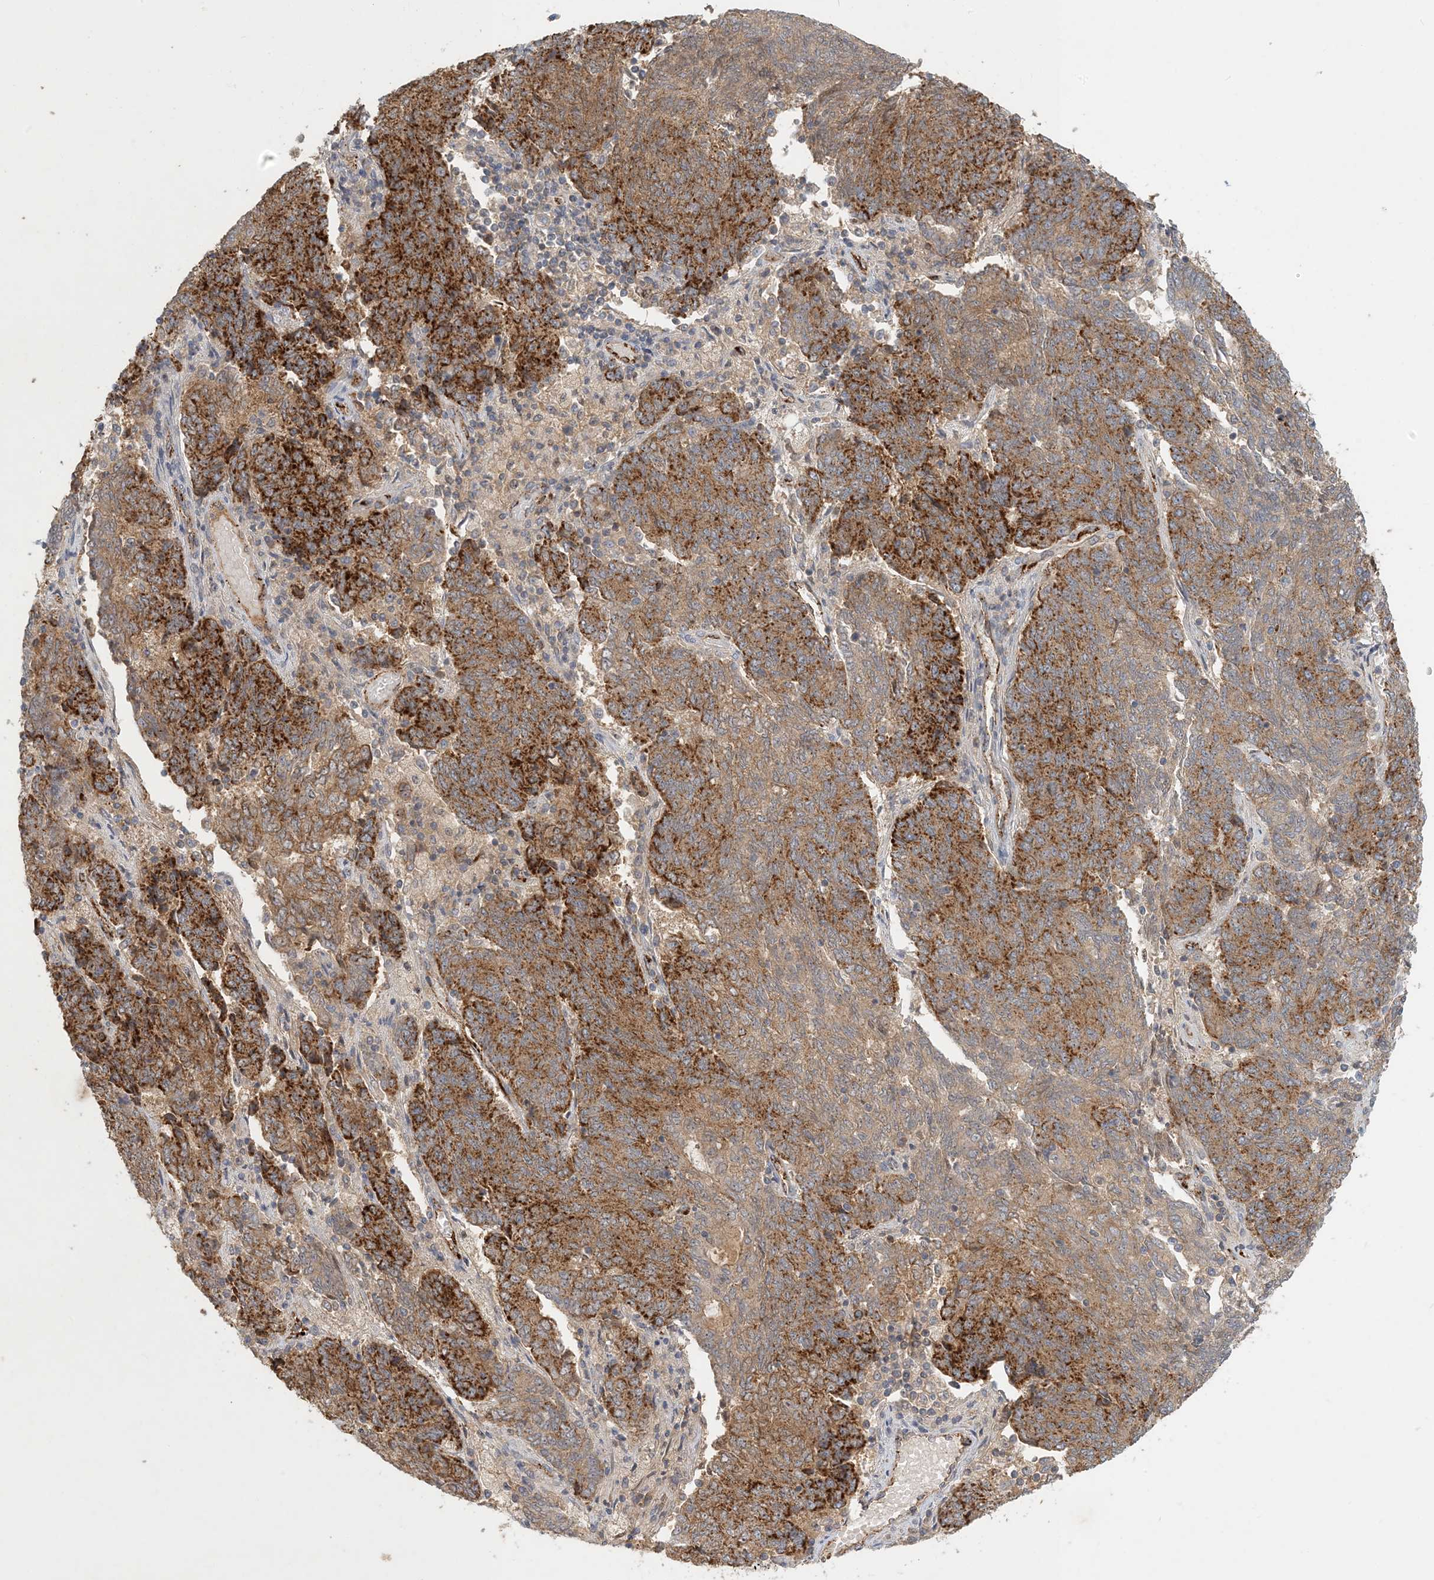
{"staining": {"intensity": "strong", "quantity": ">75%", "location": "cytoplasmic/membranous"}, "tissue": "endometrial cancer", "cell_type": "Tumor cells", "image_type": "cancer", "snomed": [{"axis": "morphology", "description": "Adenocarcinoma, NOS"}, {"axis": "topography", "description": "Endometrium"}], "caption": "IHC of adenocarcinoma (endometrial) exhibits high levels of strong cytoplasmic/membranous staining in about >75% of tumor cells.", "gene": "ZBTB3", "patient": {"sex": "female", "age": 80}}